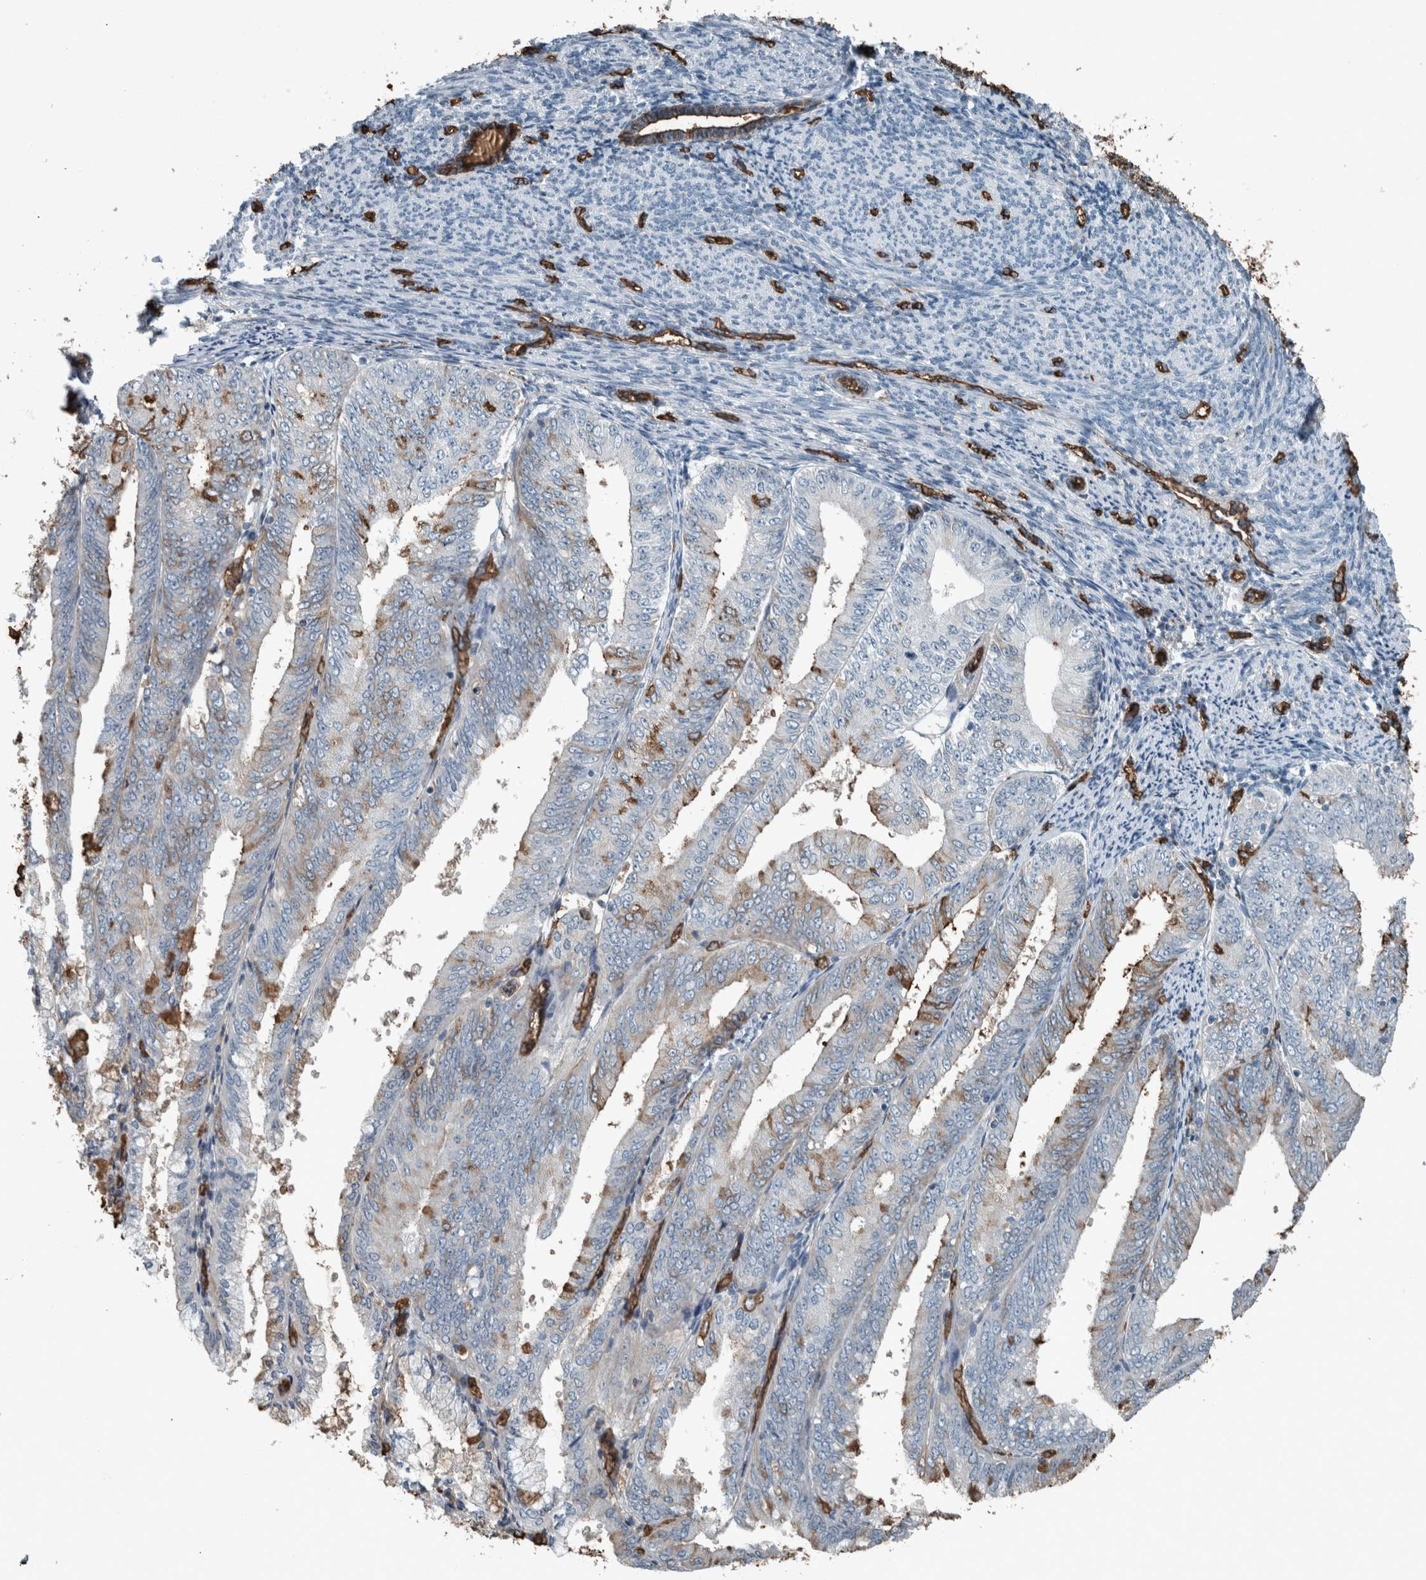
{"staining": {"intensity": "moderate", "quantity": "<25%", "location": "cytoplasmic/membranous"}, "tissue": "endometrial cancer", "cell_type": "Tumor cells", "image_type": "cancer", "snomed": [{"axis": "morphology", "description": "Adenocarcinoma, NOS"}, {"axis": "topography", "description": "Endometrium"}], "caption": "Endometrial adenocarcinoma stained for a protein displays moderate cytoplasmic/membranous positivity in tumor cells.", "gene": "LBP", "patient": {"sex": "female", "age": 63}}